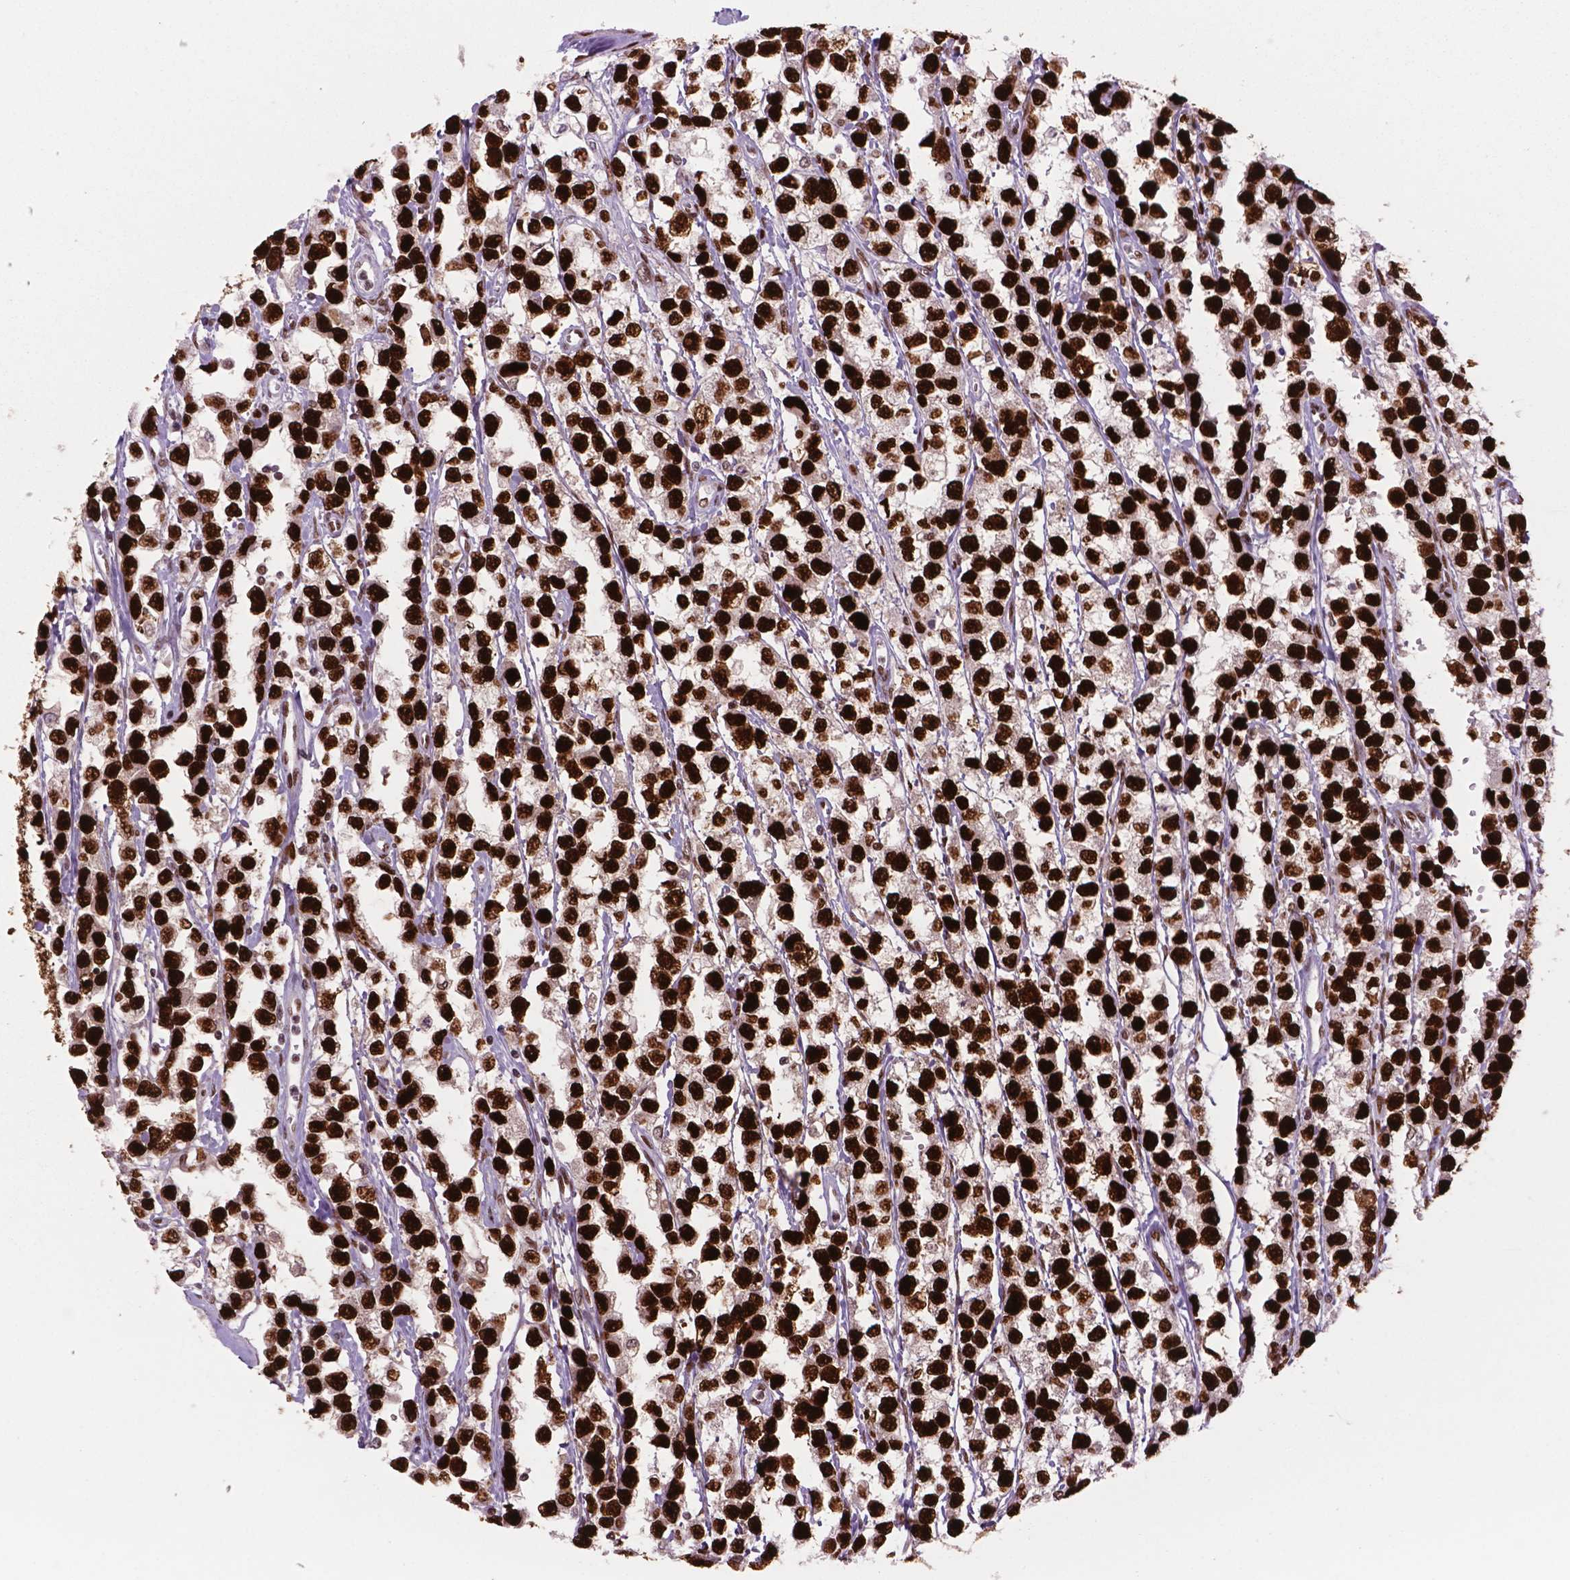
{"staining": {"intensity": "strong", "quantity": ">75%", "location": "nuclear"}, "tissue": "testis cancer", "cell_type": "Tumor cells", "image_type": "cancer", "snomed": [{"axis": "morphology", "description": "Seminoma, NOS"}, {"axis": "topography", "description": "Testis"}], "caption": "High-power microscopy captured an immunohistochemistry micrograph of testis cancer (seminoma), revealing strong nuclear staining in about >75% of tumor cells.", "gene": "MSH6", "patient": {"sex": "male", "age": 34}}